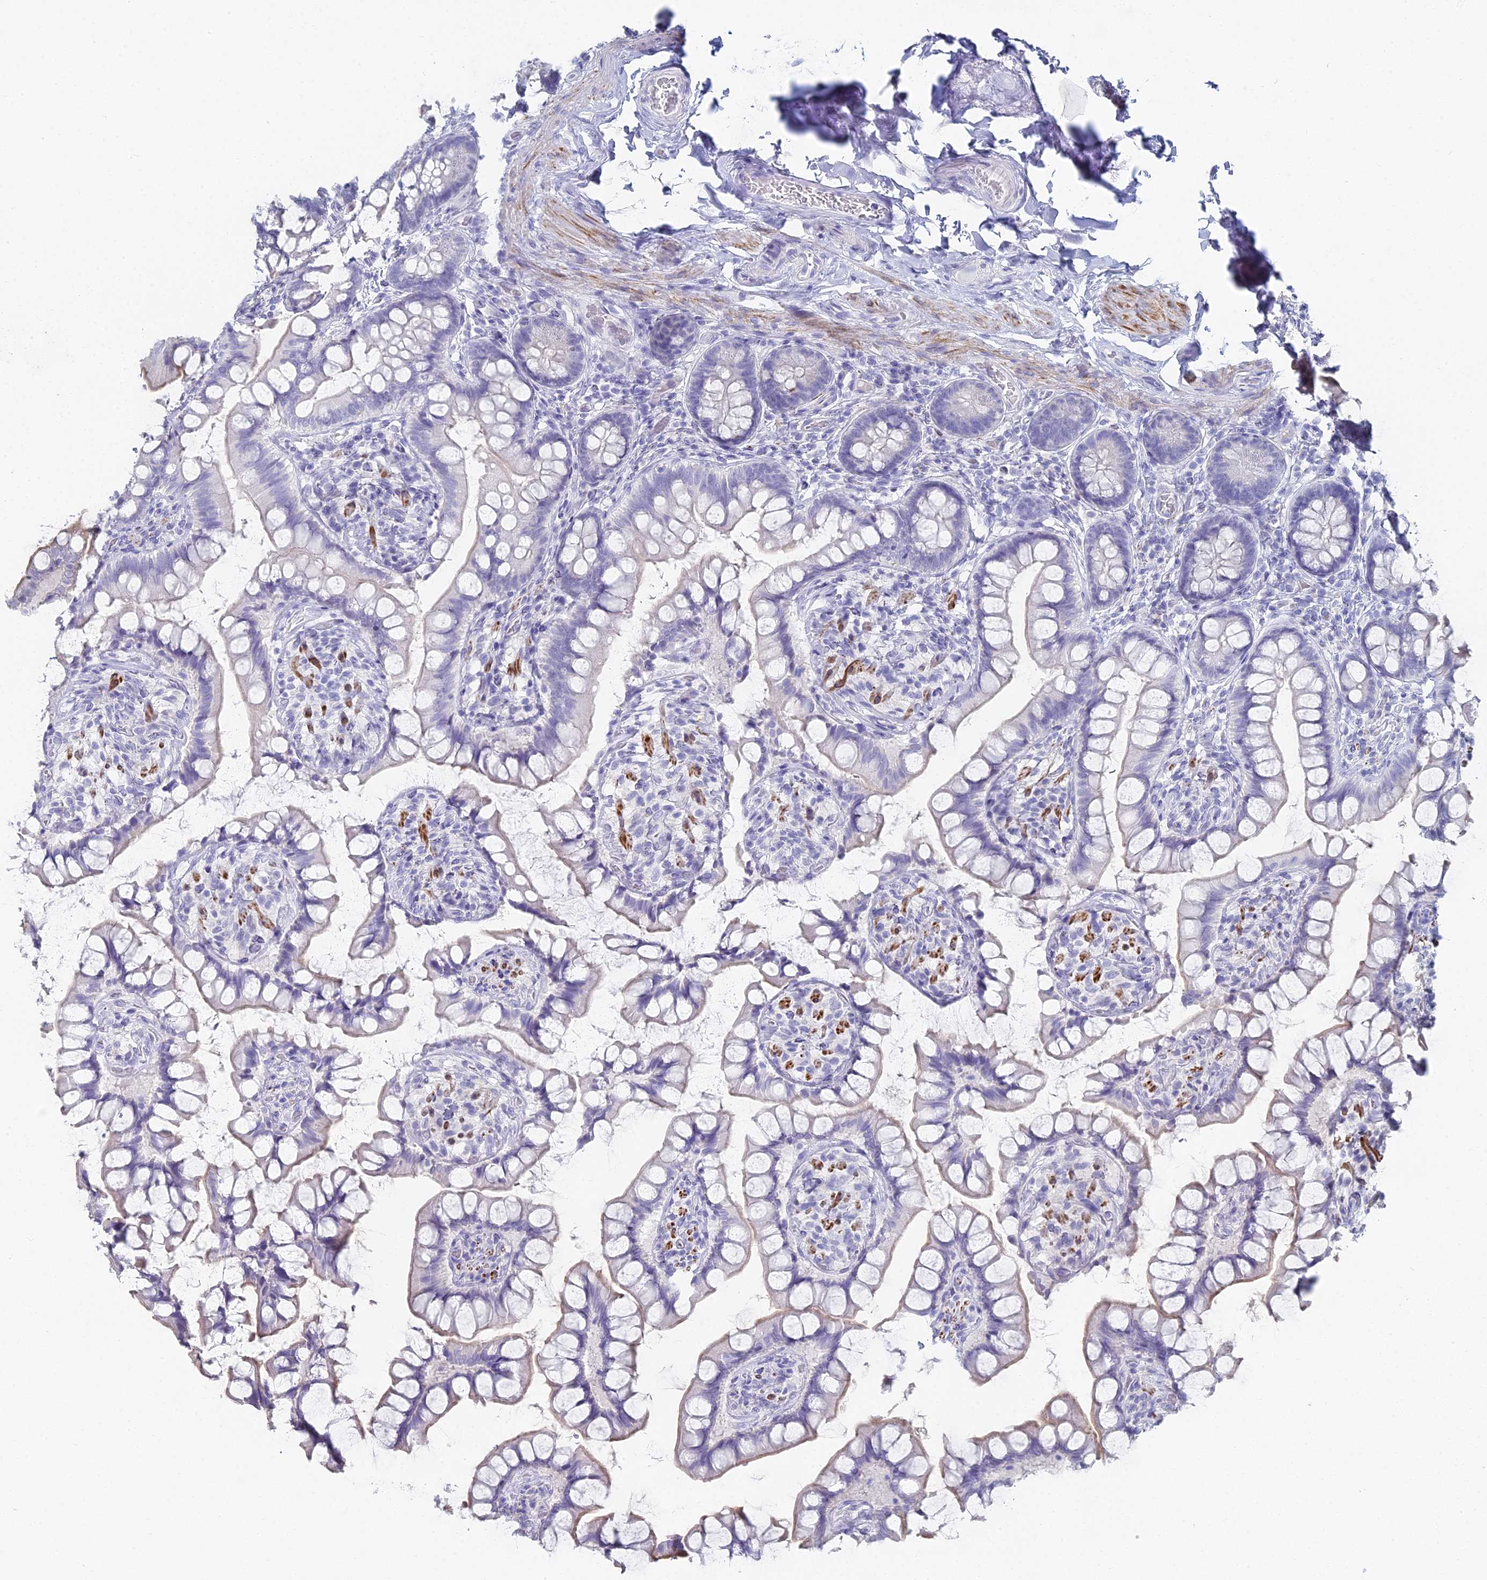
{"staining": {"intensity": "moderate", "quantity": "<25%", "location": "cytoplasmic/membranous"}, "tissue": "small intestine", "cell_type": "Glandular cells", "image_type": "normal", "snomed": [{"axis": "morphology", "description": "Normal tissue, NOS"}, {"axis": "topography", "description": "Small intestine"}], "caption": "The histopathology image displays a brown stain indicating the presence of a protein in the cytoplasmic/membranous of glandular cells in small intestine. The staining was performed using DAB to visualize the protein expression in brown, while the nuclei were stained in blue with hematoxylin (Magnification: 20x).", "gene": "ALPP", "patient": {"sex": "male", "age": 70}}